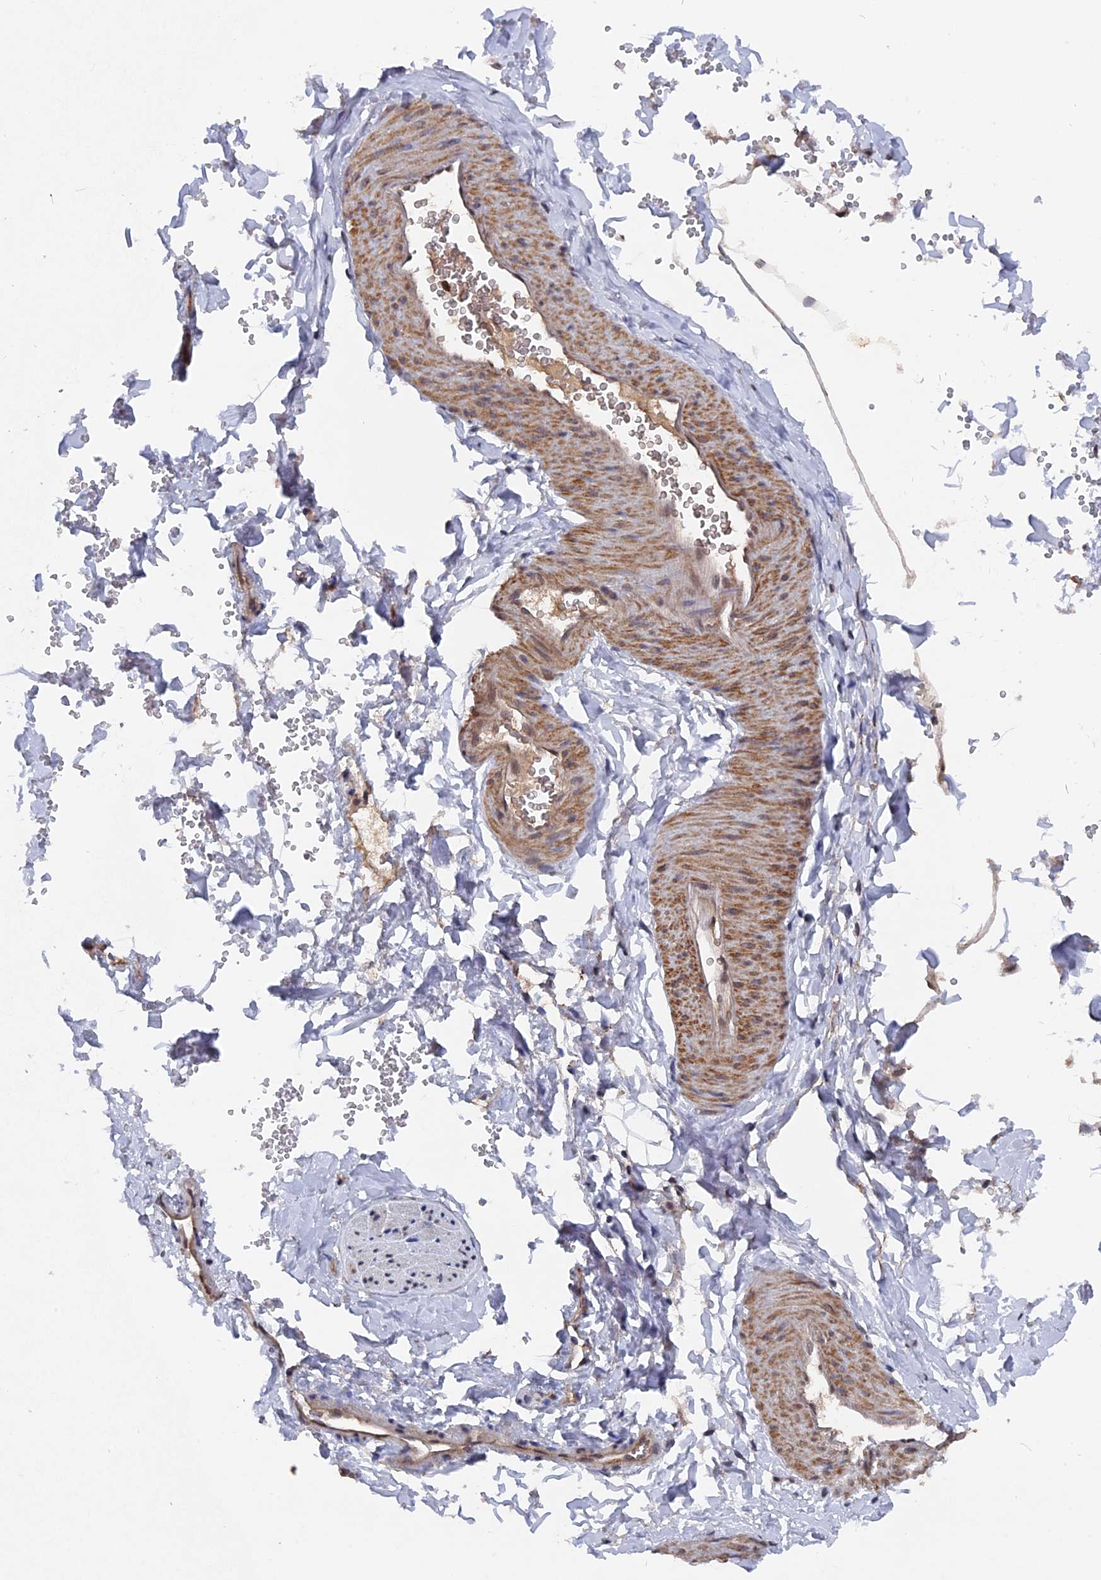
{"staining": {"intensity": "moderate", "quantity": "25%-75%", "location": "nuclear"}, "tissue": "adipose tissue", "cell_type": "Adipocytes", "image_type": "normal", "snomed": [{"axis": "morphology", "description": "Normal tissue, NOS"}, {"axis": "topography", "description": "Gallbladder"}, {"axis": "topography", "description": "Peripheral nerve tissue"}], "caption": "Protein staining of unremarkable adipose tissue demonstrates moderate nuclear staining in approximately 25%-75% of adipocytes.", "gene": "NOSIP", "patient": {"sex": "male", "age": 38}}